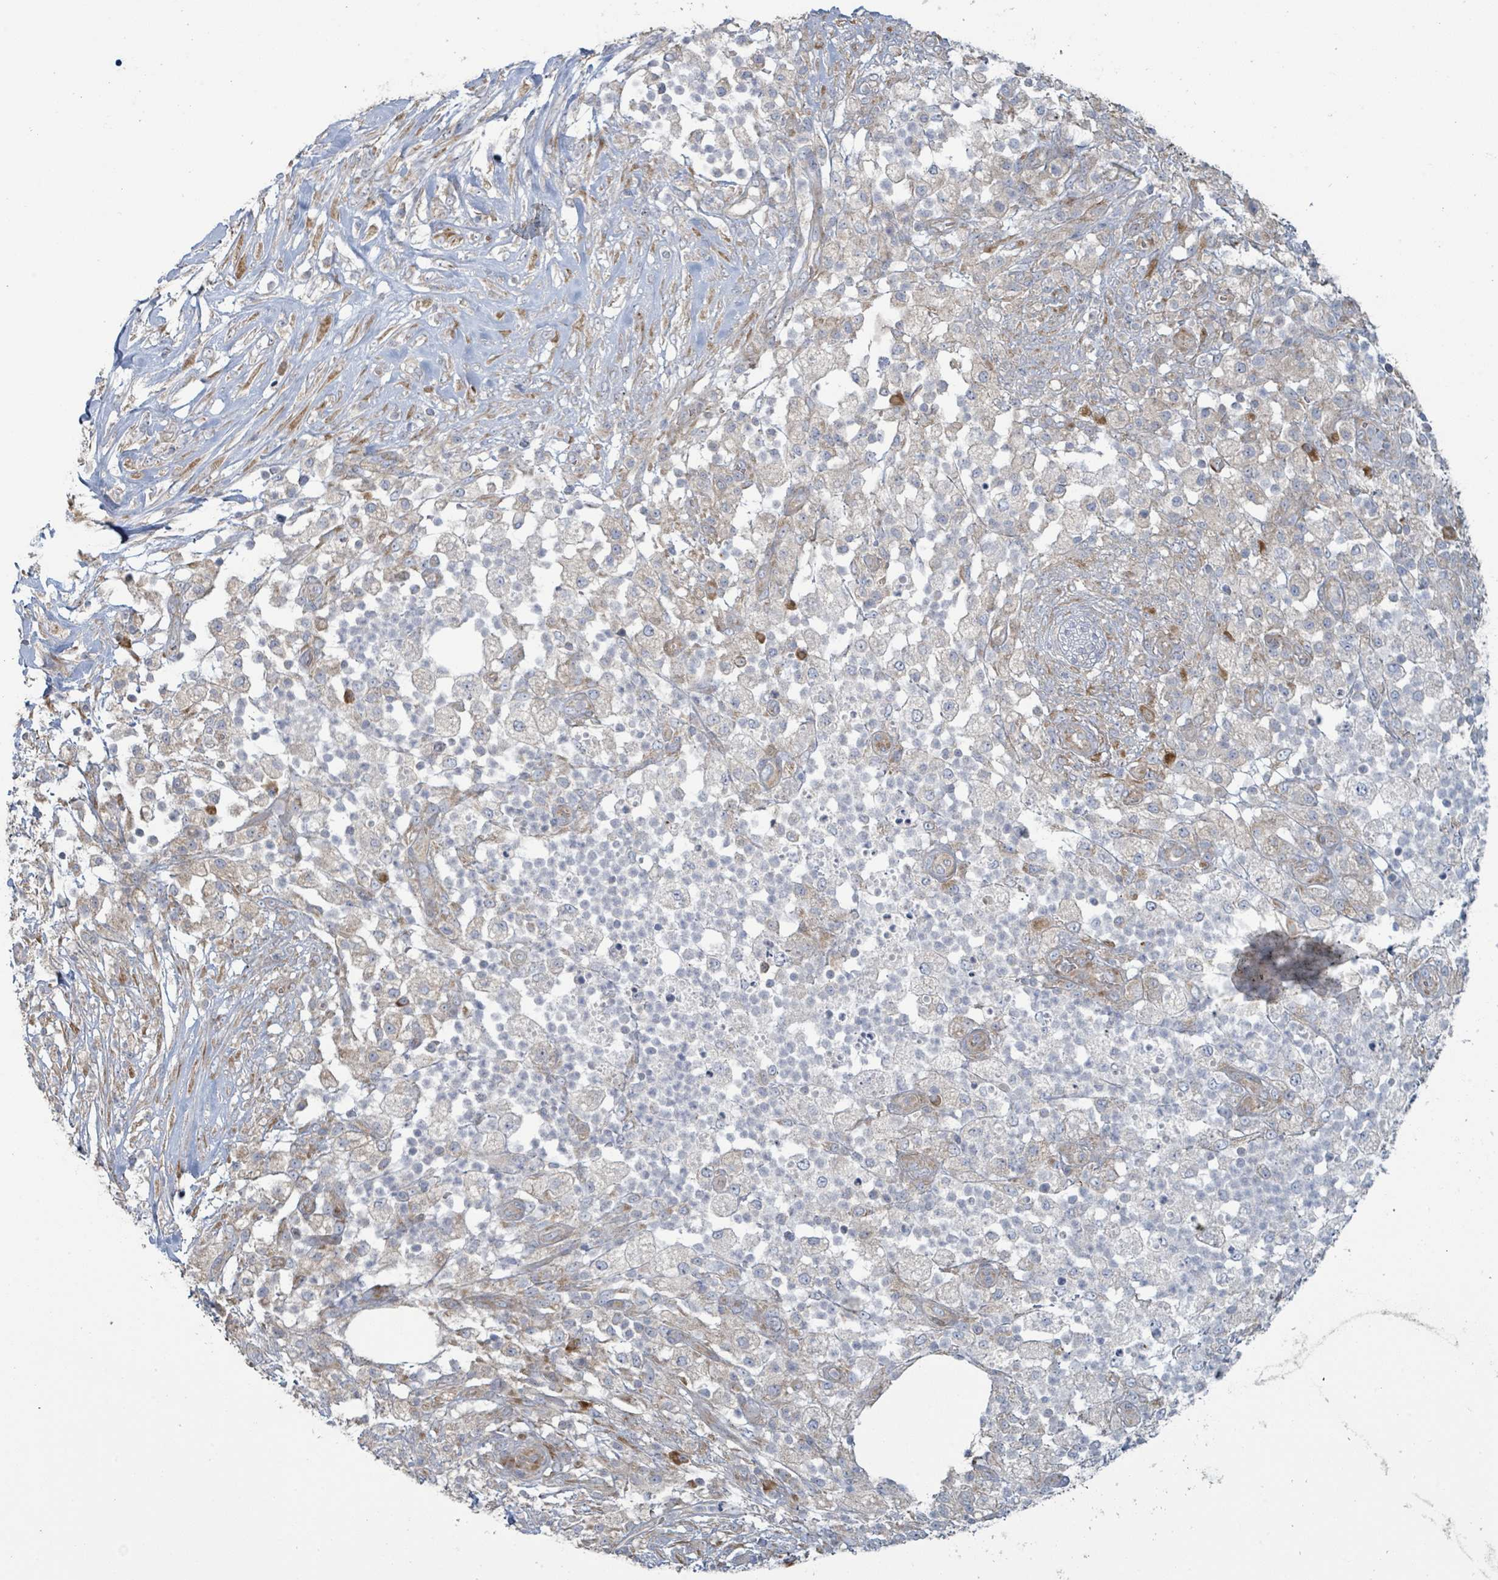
{"staining": {"intensity": "weak", "quantity": "25%-75%", "location": "cytoplasmic/membranous"}, "tissue": "pancreatic cancer", "cell_type": "Tumor cells", "image_type": "cancer", "snomed": [{"axis": "morphology", "description": "Adenocarcinoma, NOS"}, {"axis": "topography", "description": "Pancreas"}], "caption": "Tumor cells display low levels of weak cytoplasmic/membranous expression in about 25%-75% of cells in pancreatic cancer.", "gene": "RPL32", "patient": {"sex": "female", "age": 72}}